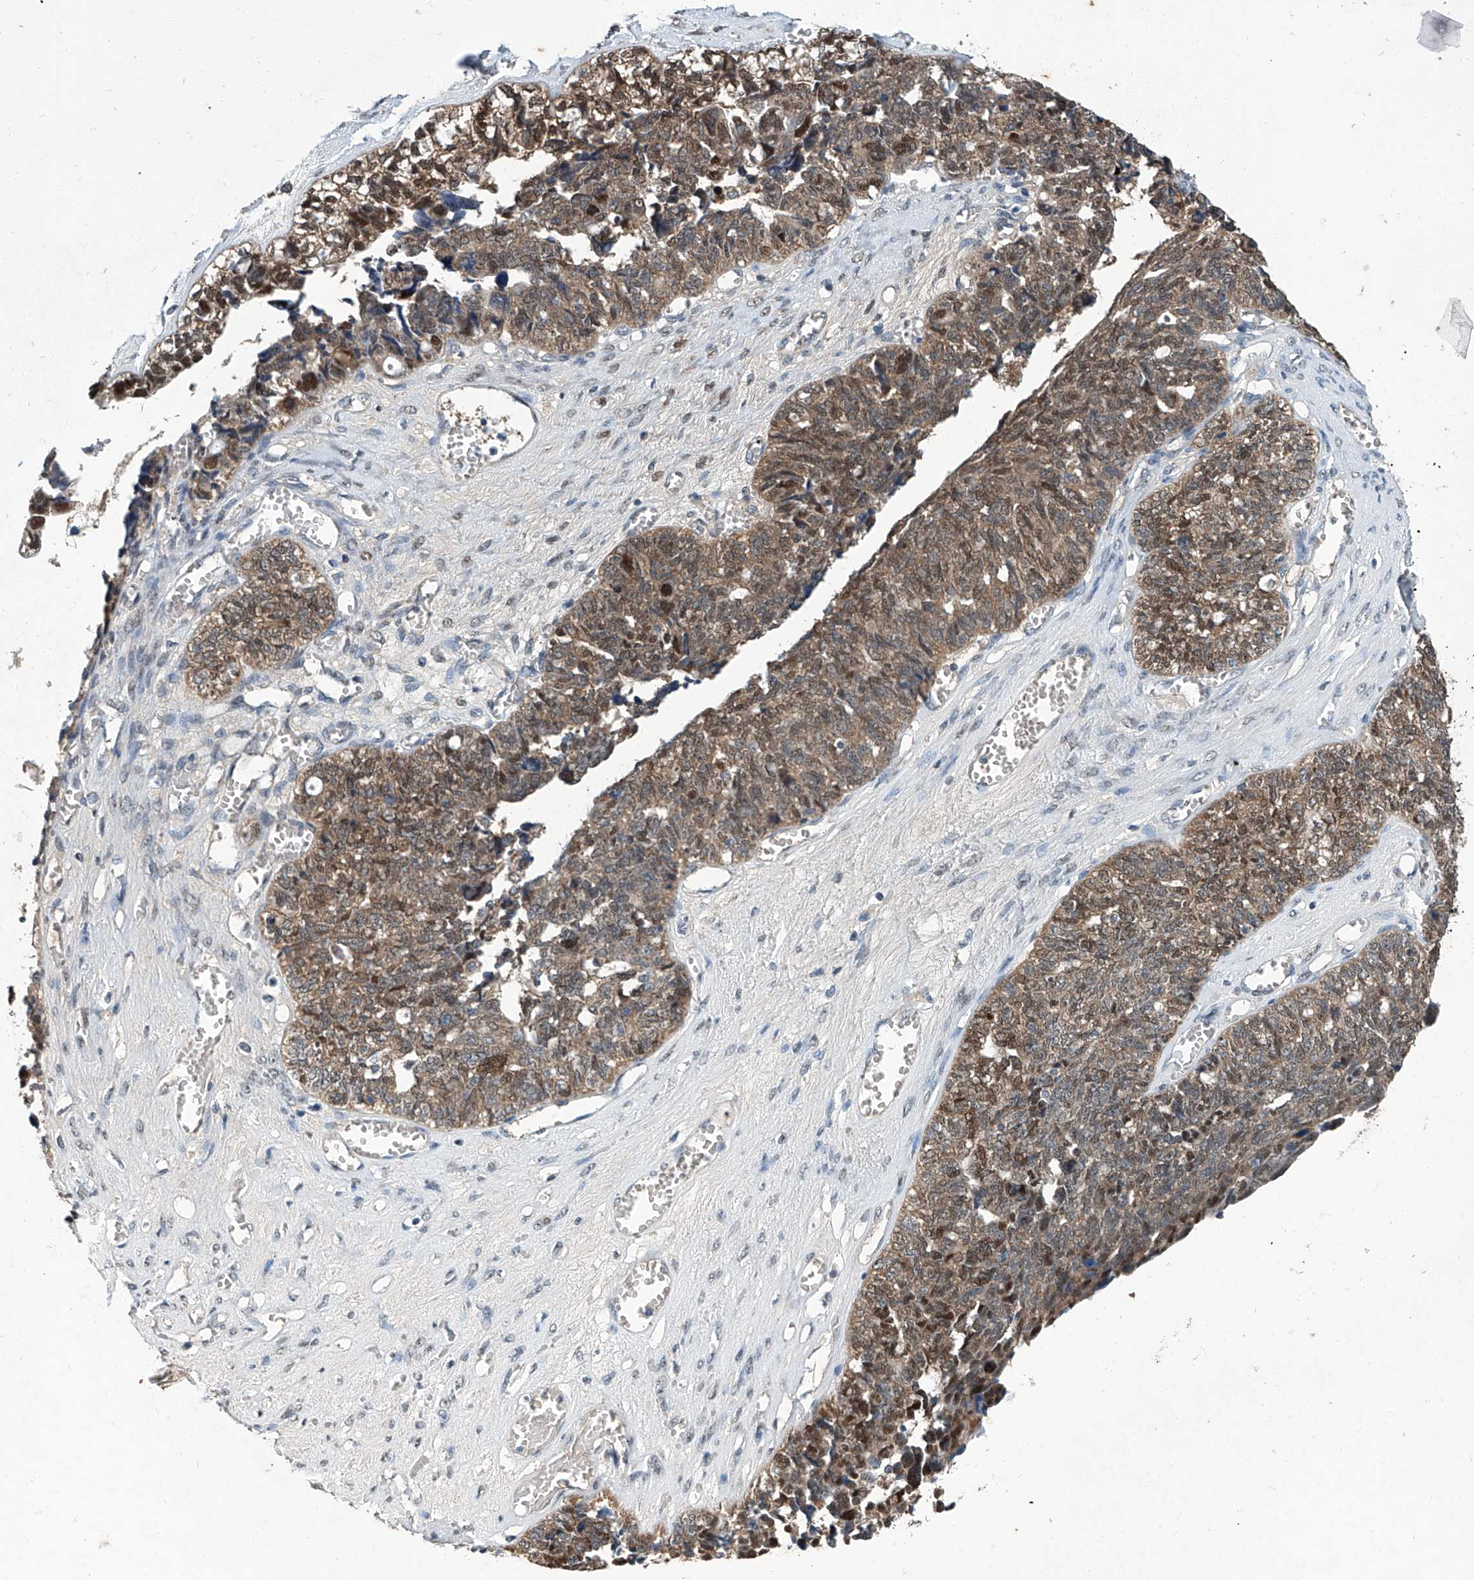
{"staining": {"intensity": "moderate", "quantity": ">75%", "location": "cytoplasmic/membranous,nuclear"}, "tissue": "ovarian cancer", "cell_type": "Tumor cells", "image_type": "cancer", "snomed": [{"axis": "morphology", "description": "Cystadenocarcinoma, serous, NOS"}, {"axis": "topography", "description": "Ovary"}], "caption": "Immunohistochemistry (IHC) histopathology image of human ovarian cancer stained for a protein (brown), which demonstrates medium levels of moderate cytoplasmic/membranous and nuclear staining in about >75% of tumor cells.", "gene": "CLK1", "patient": {"sex": "female", "age": 79}}